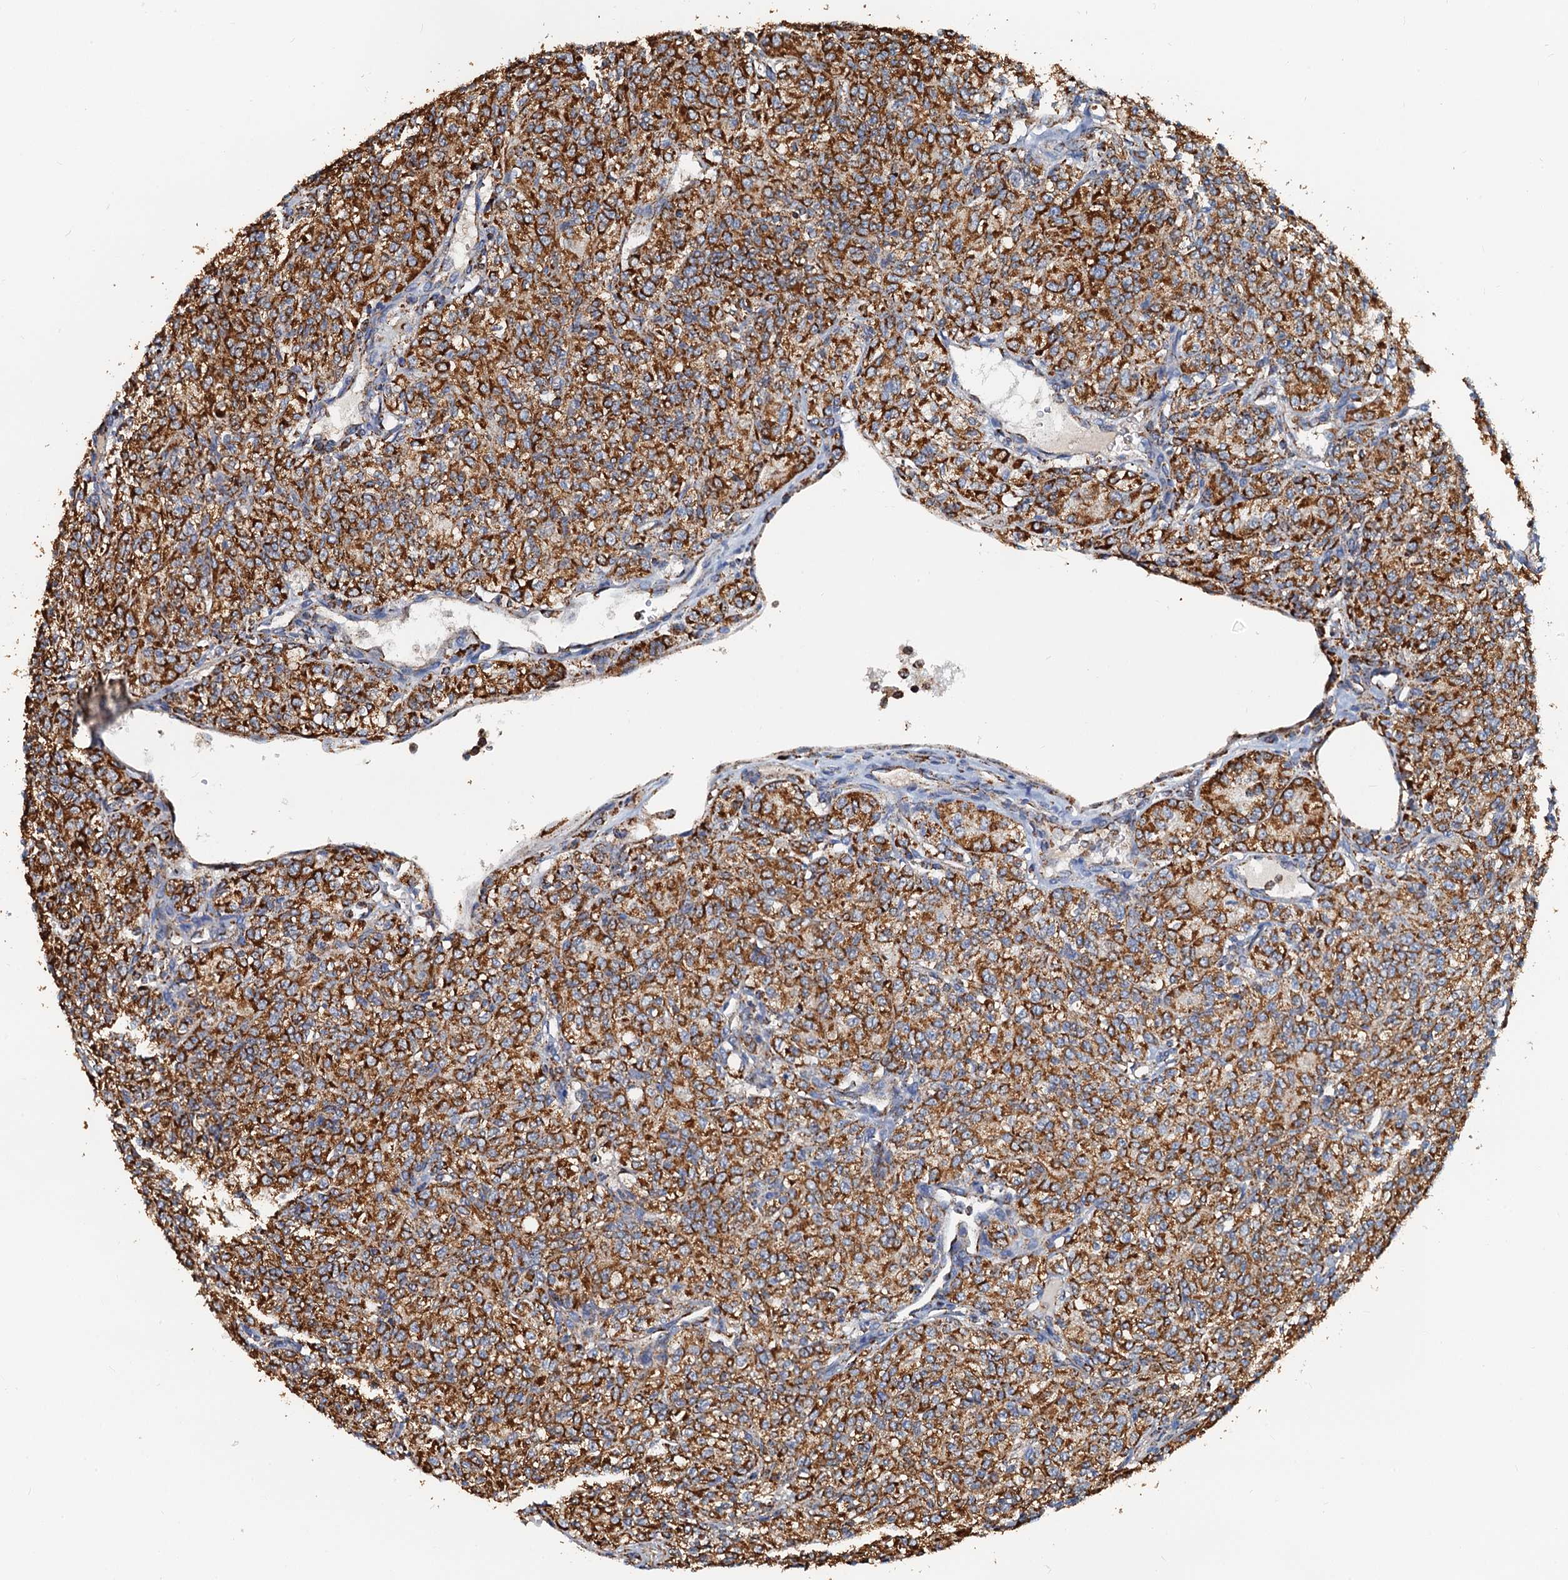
{"staining": {"intensity": "strong", "quantity": ">75%", "location": "cytoplasmic/membranous"}, "tissue": "renal cancer", "cell_type": "Tumor cells", "image_type": "cancer", "snomed": [{"axis": "morphology", "description": "Adenocarcinoma, NOS"}, {"axis": "topography", "description": "Kidney"}], "caption": "Tumor cells exhibit high levels of strong cytoplasmic/membranous expression in approximately >75% of cells in adenocarcinoma (renal).", "gene": "AAGAB", "patient": {"sex": "male", "age": 77}}